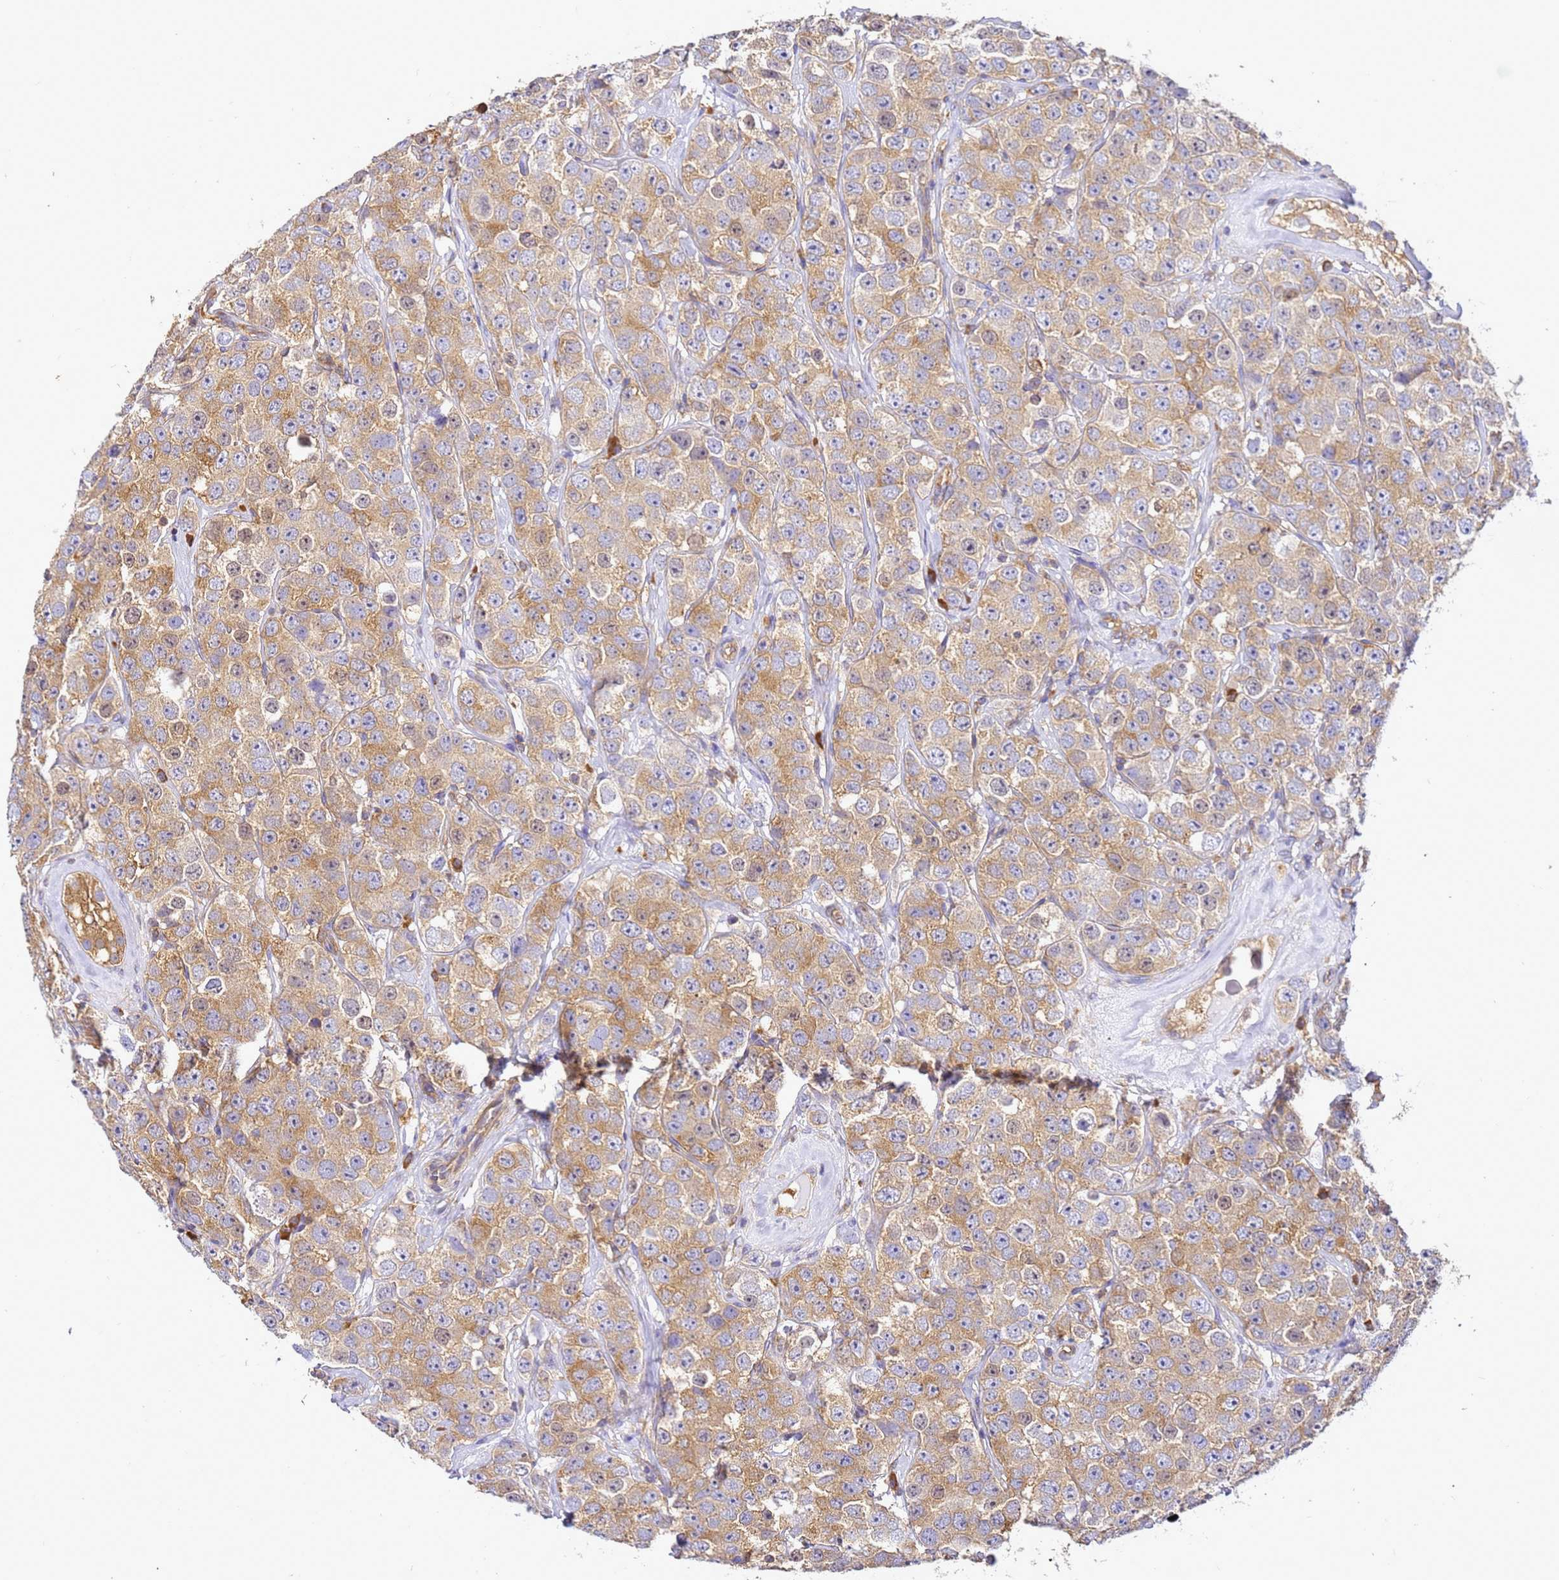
{"staining": {"intensity": "weak", "quantity": ">75%", "location": "cytoplasmic/membranous"}, "tissue": "testis cancer", "cell_type": "Tumor cells", "image_type": "cancer", "snomed": [{"axis": "morphology", "description": "Seminoma, NOS"}, {"axis": "topography", "description": "Testis"}], "caption": "IHC micrograph of neoplastic tissue: human testis cancer stained using IHC reveals low levels of weak protein expression localized specifically in the cytoplasmic/membranous of tumor cells, appearing as a cytoplasmic/membranous brown color.", "gene": "NARS1", "patient": {"sex": "male", "age": 28}}